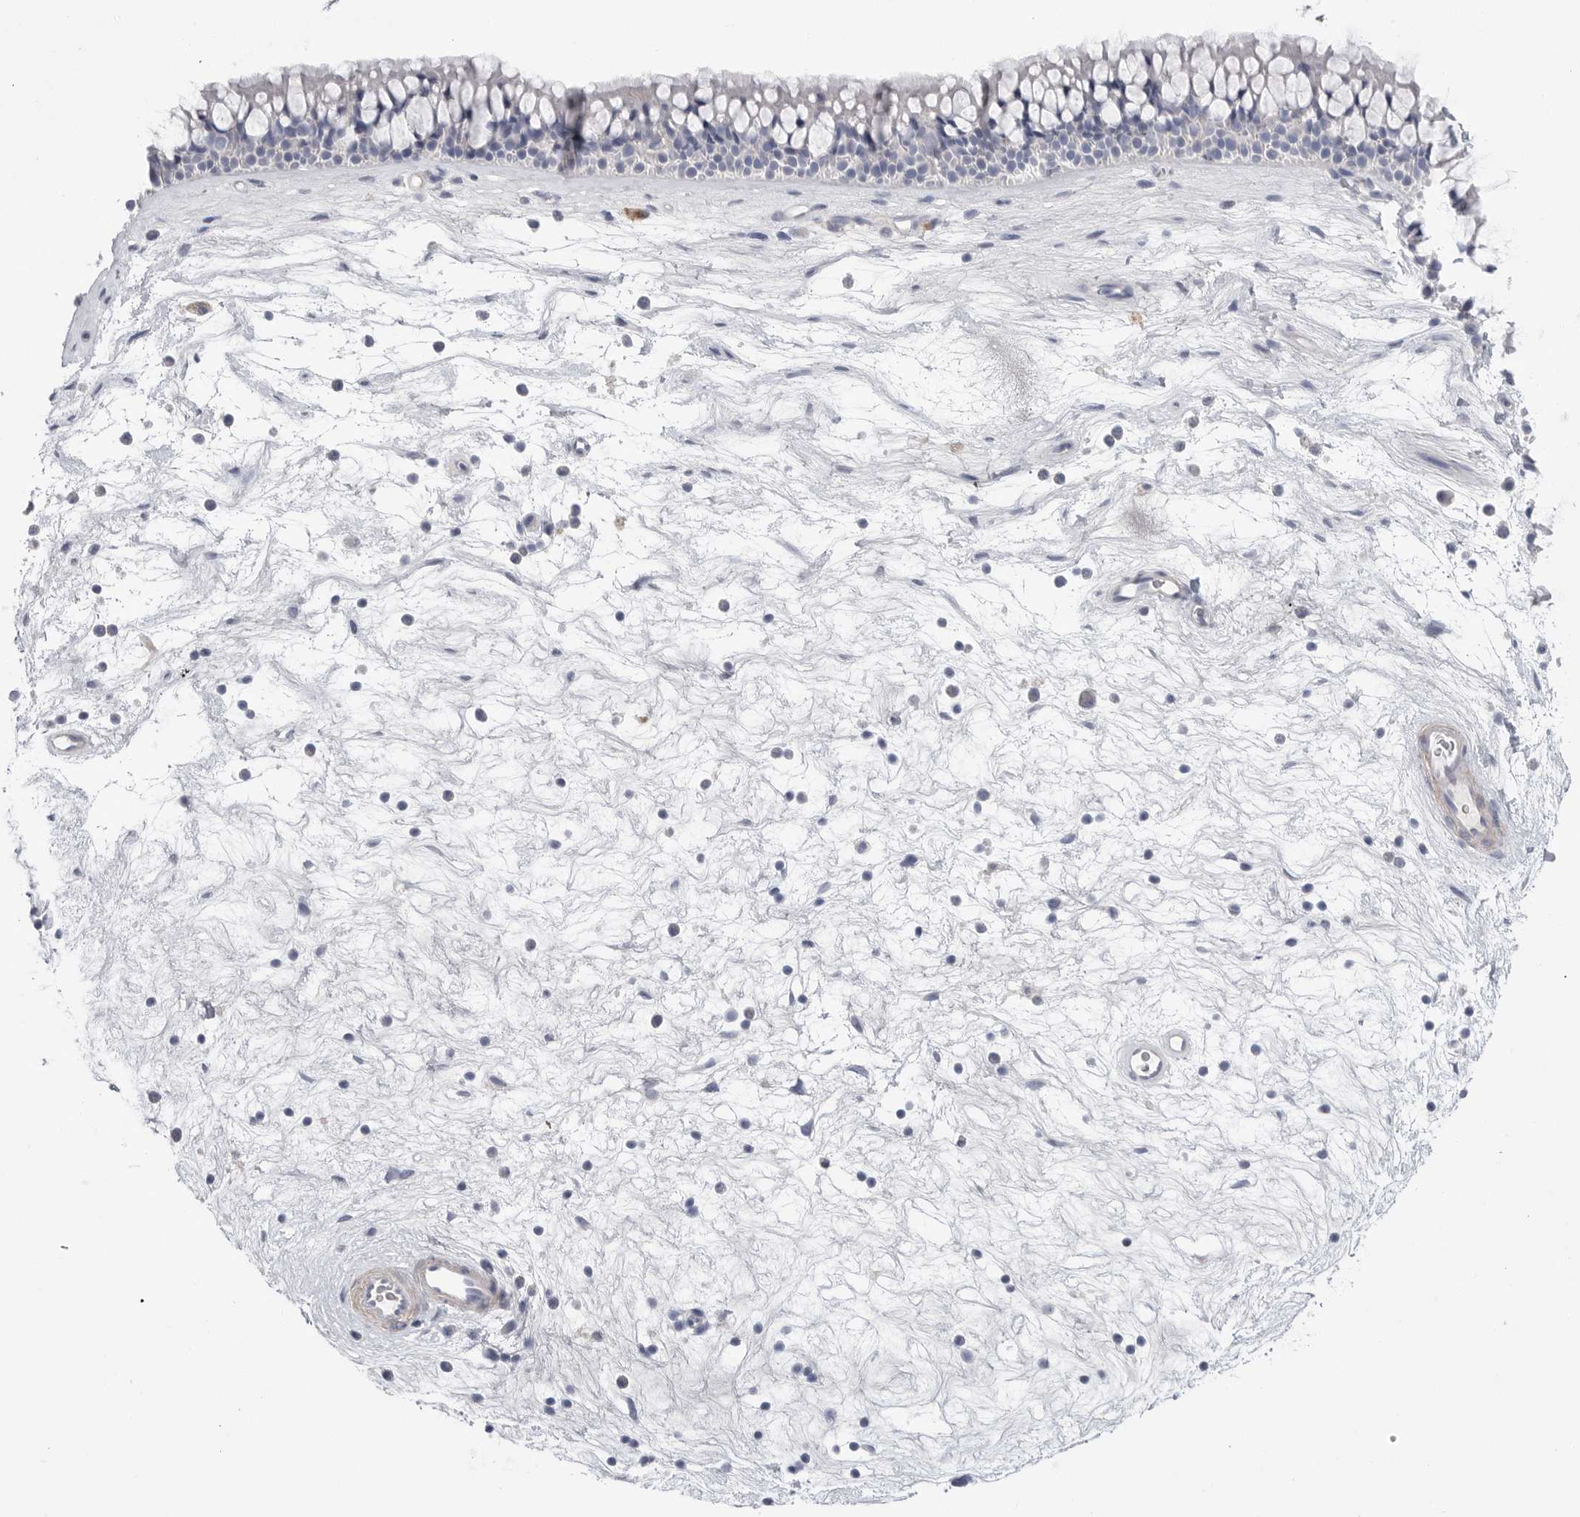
{"staining": {"intensity": "negative", "quantity": "none", "location": "none"}, "tissue": "nasopharynx", "cell_type": "Respiratory epithelial cells", "image_type": "normal", "snomed": [{"axis": "morphology", "description": "Normal tissue, NOS"}, {"axis": "topography", "description": "Nasopharynx"}], "caption": "Immunohistochemistry (IHC) of unremarkable human nasopharynx exhibits no expression in respiratory epithelial cells.", "gene": "CAMK2B", "patient": {"sex": "male", "age": 64}}